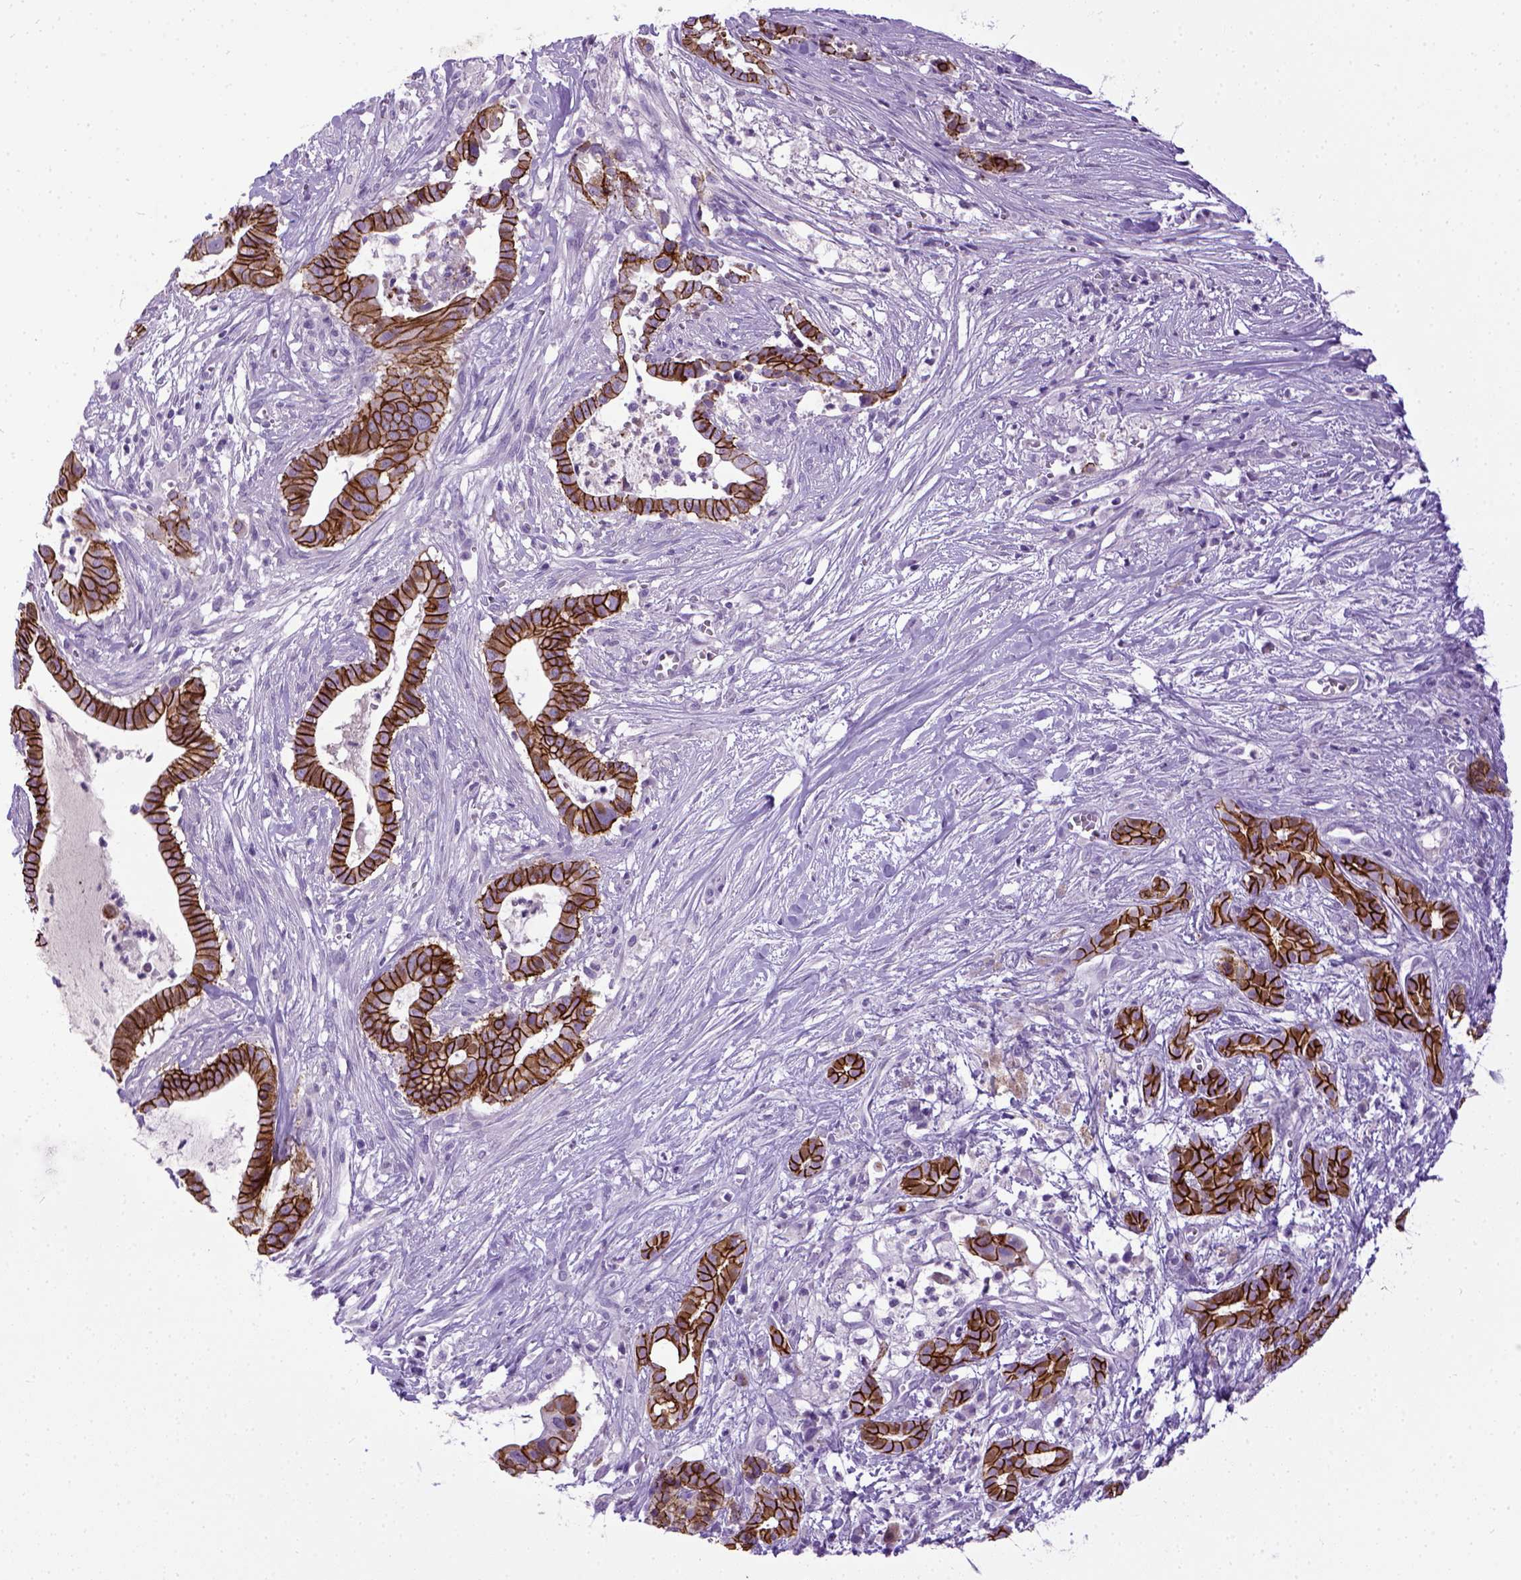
{"staining": {"intensity": "strong", "quantity": ">75%", "location": "cytoplasmic/membranous"}, "tissue": "pancreatic cancer", "cell_type": "Tumor cells", "image_type": "cancer", "snomed": [{"axis": "morphology", "description": "Adenocarcinoma, NOS"}, {"axis": "topography", "description": "Pancreas"}], "caption": "A photomicrograph of pancreatic cancer stained for a protein demonstrates strong cytoplasmic/membranous brown staining in tumor cells.", "gene": "CDH1", "patient": {"sex": "male", "age": 61}}